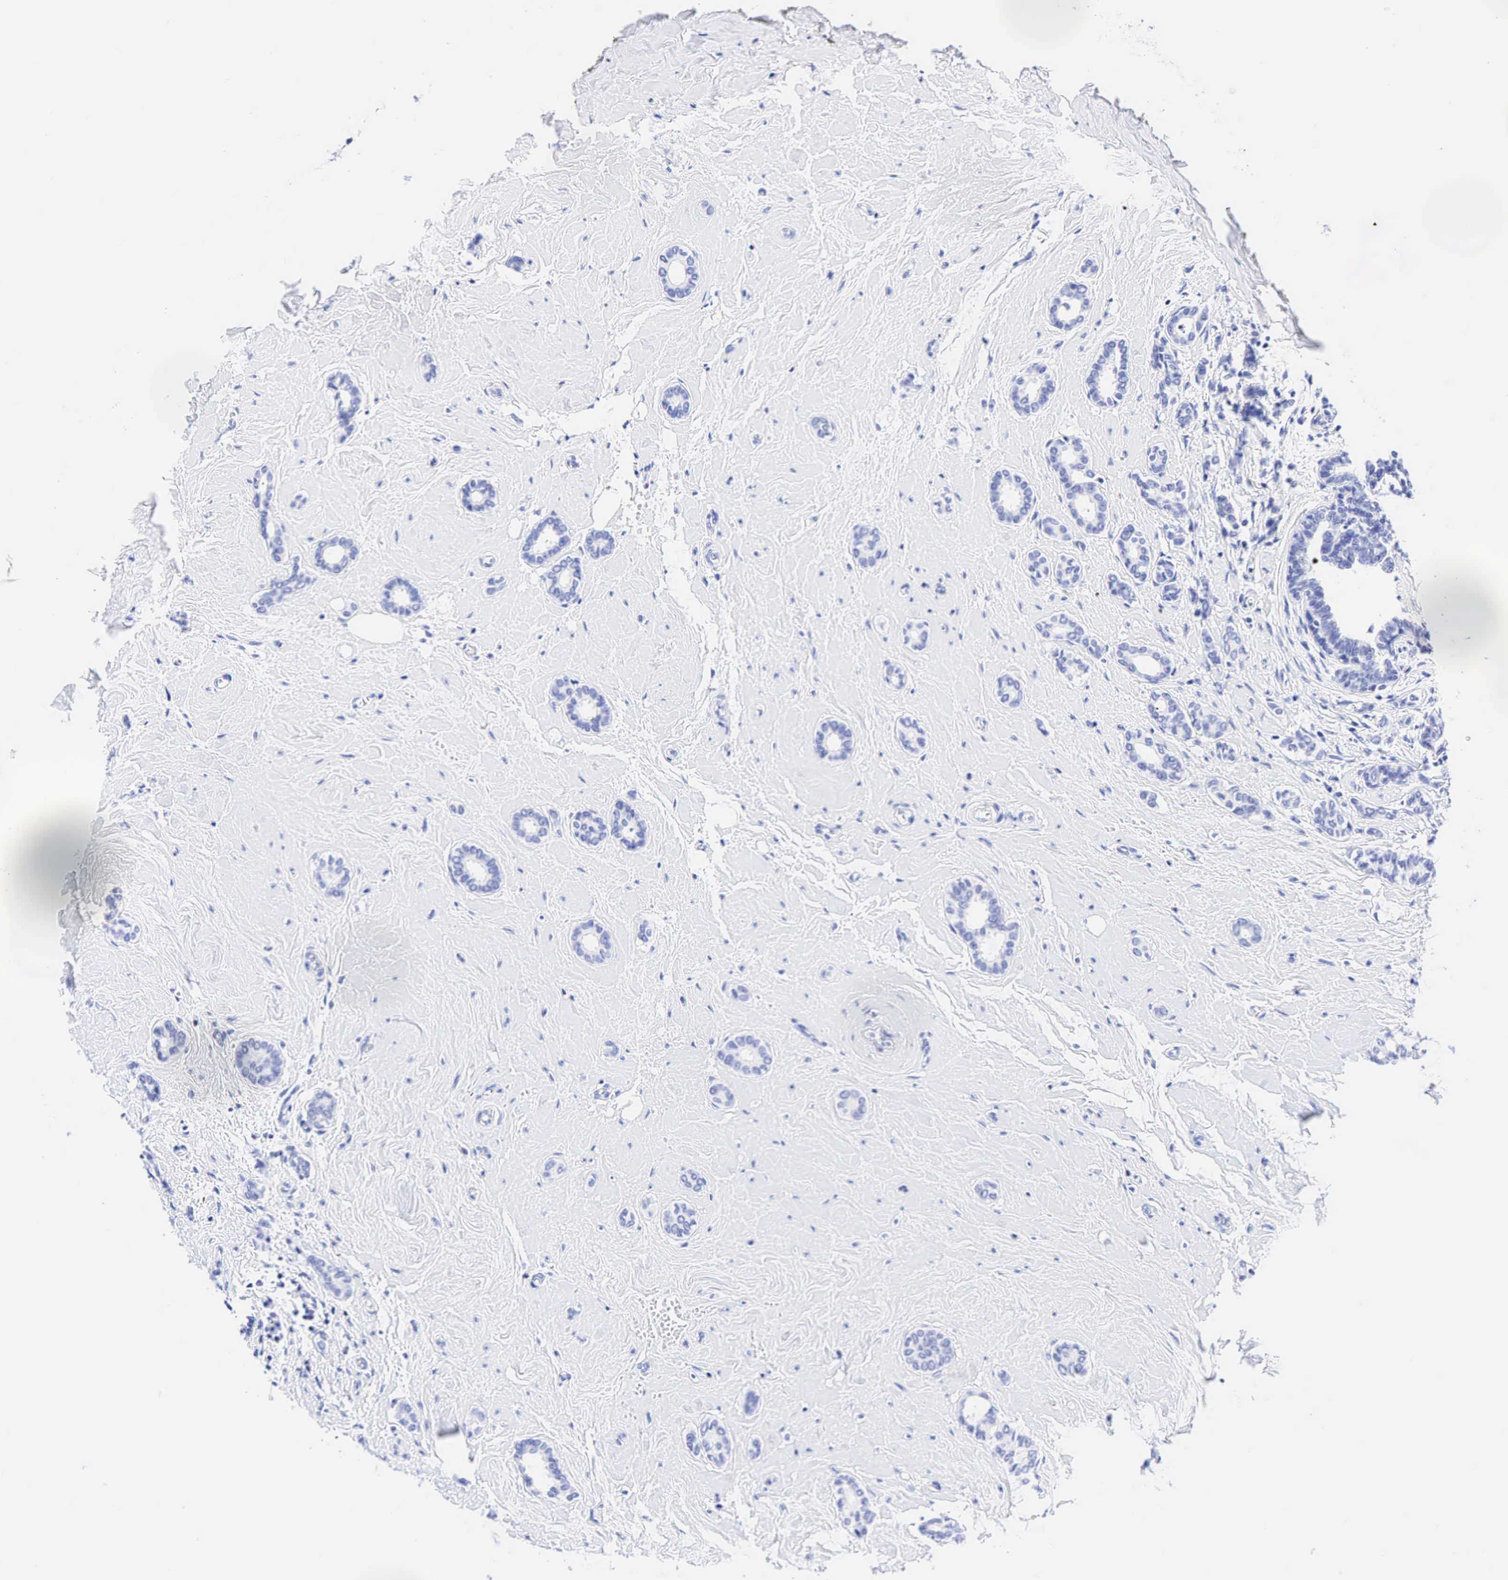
{"staining": {"intensity": "negative", "quantity": "none", "location": "none"}, "tissue": "breast cancer", "cell_type": "Tumor cells", "image_type": "cancer", "snomed": [{"axis": "morphology", "description": "Duct carcinoma"}, {"axis": "topography", "description": "Breast"}], "caption": "Human infiltrating ductal carcinoma (breast) stained for a protein using immunohistochemistry reveals no expression in tumor cells.", "gene": "CHGA", "patient": {"sex": "female", "age": 50}}